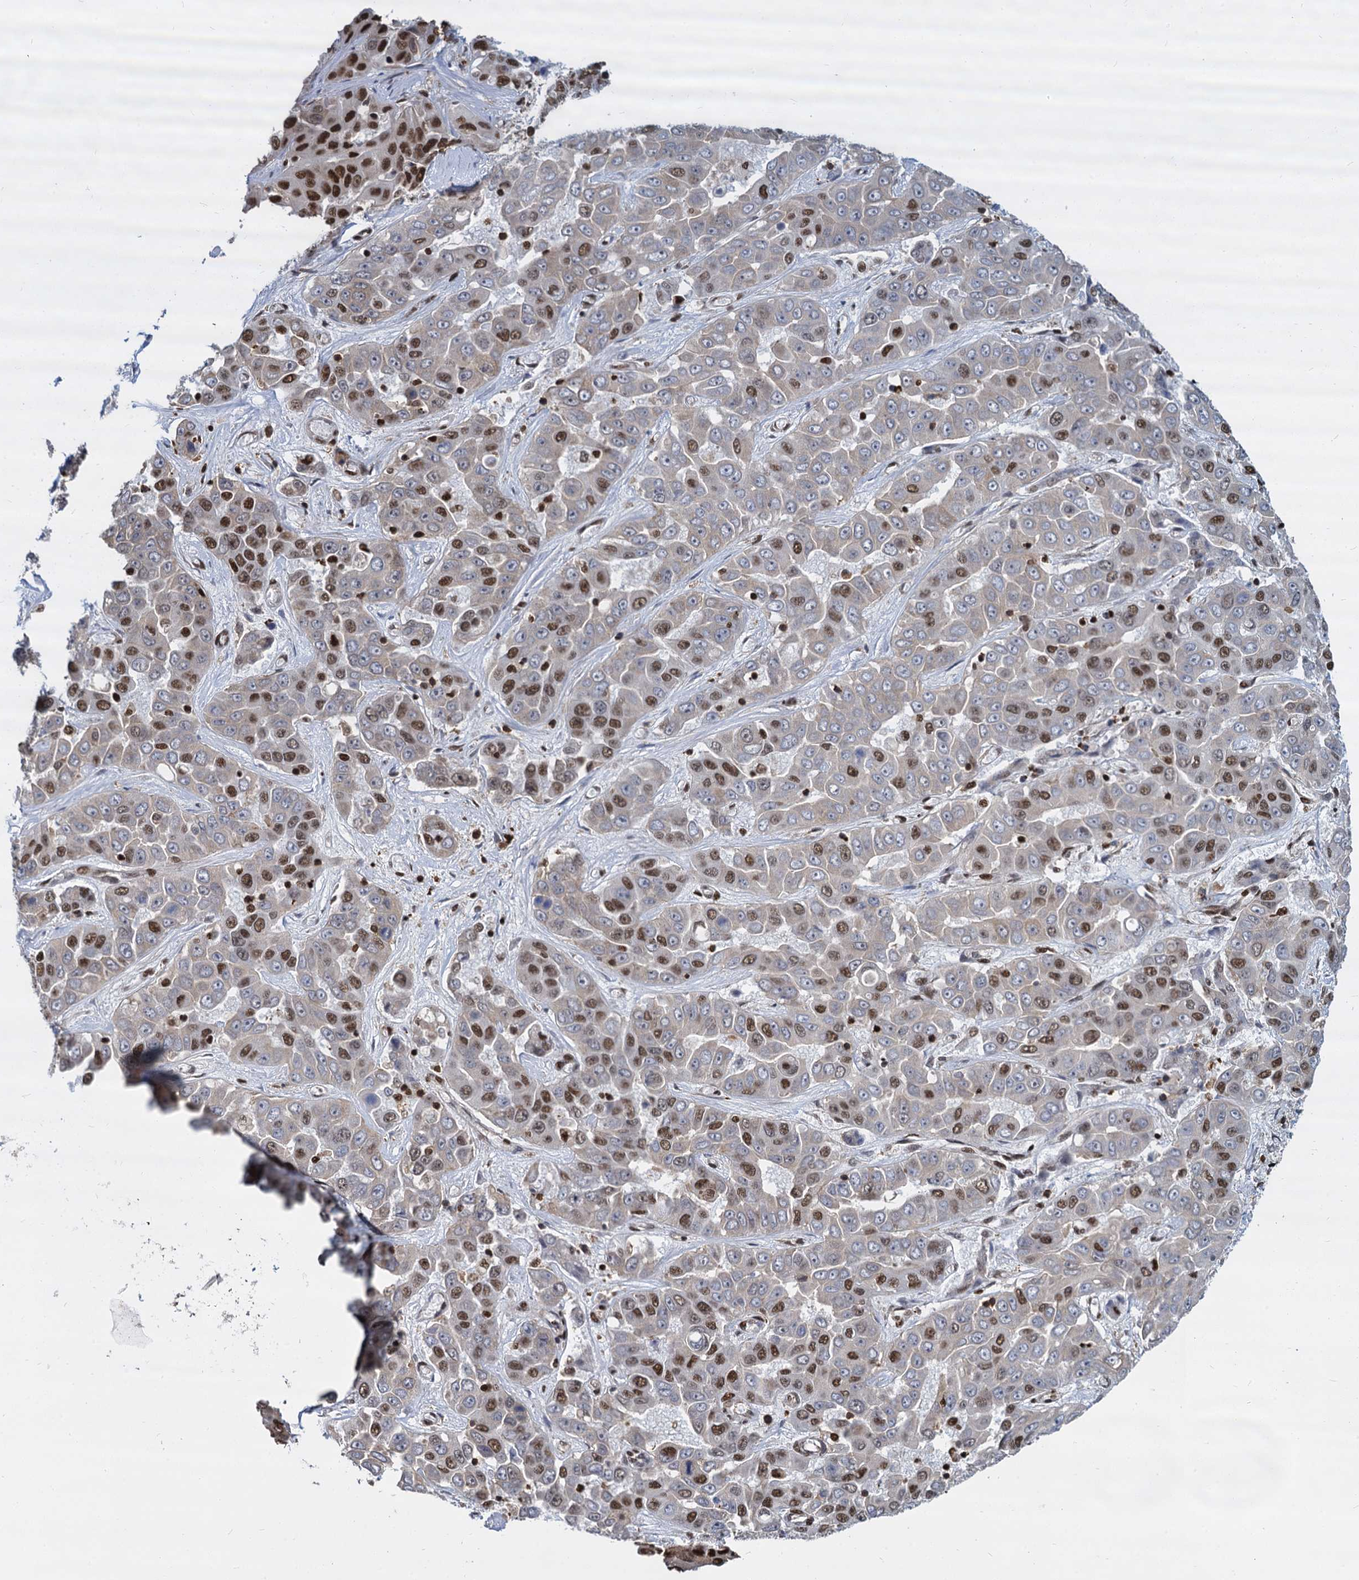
{"staining": {"intensity": "moderate", "quantity": "25%-75%", "location": "nuclear"}, "tissue": "liver cancer", "cell_type": "Tumor cells", "image_type": "cancer", "snomed": [{"axis": "morphology", "description": "Cholangiocarcinoma"}, {"axis": "topography", "description": "Liver"}], "caption": "Human liver cancer stained for a protein (brown) displays moderate nuclear positive staining in approximately 25%-75% of tumor cells.", "gene": "DCPS", "patient": {"sex": "female", "age": 52}}